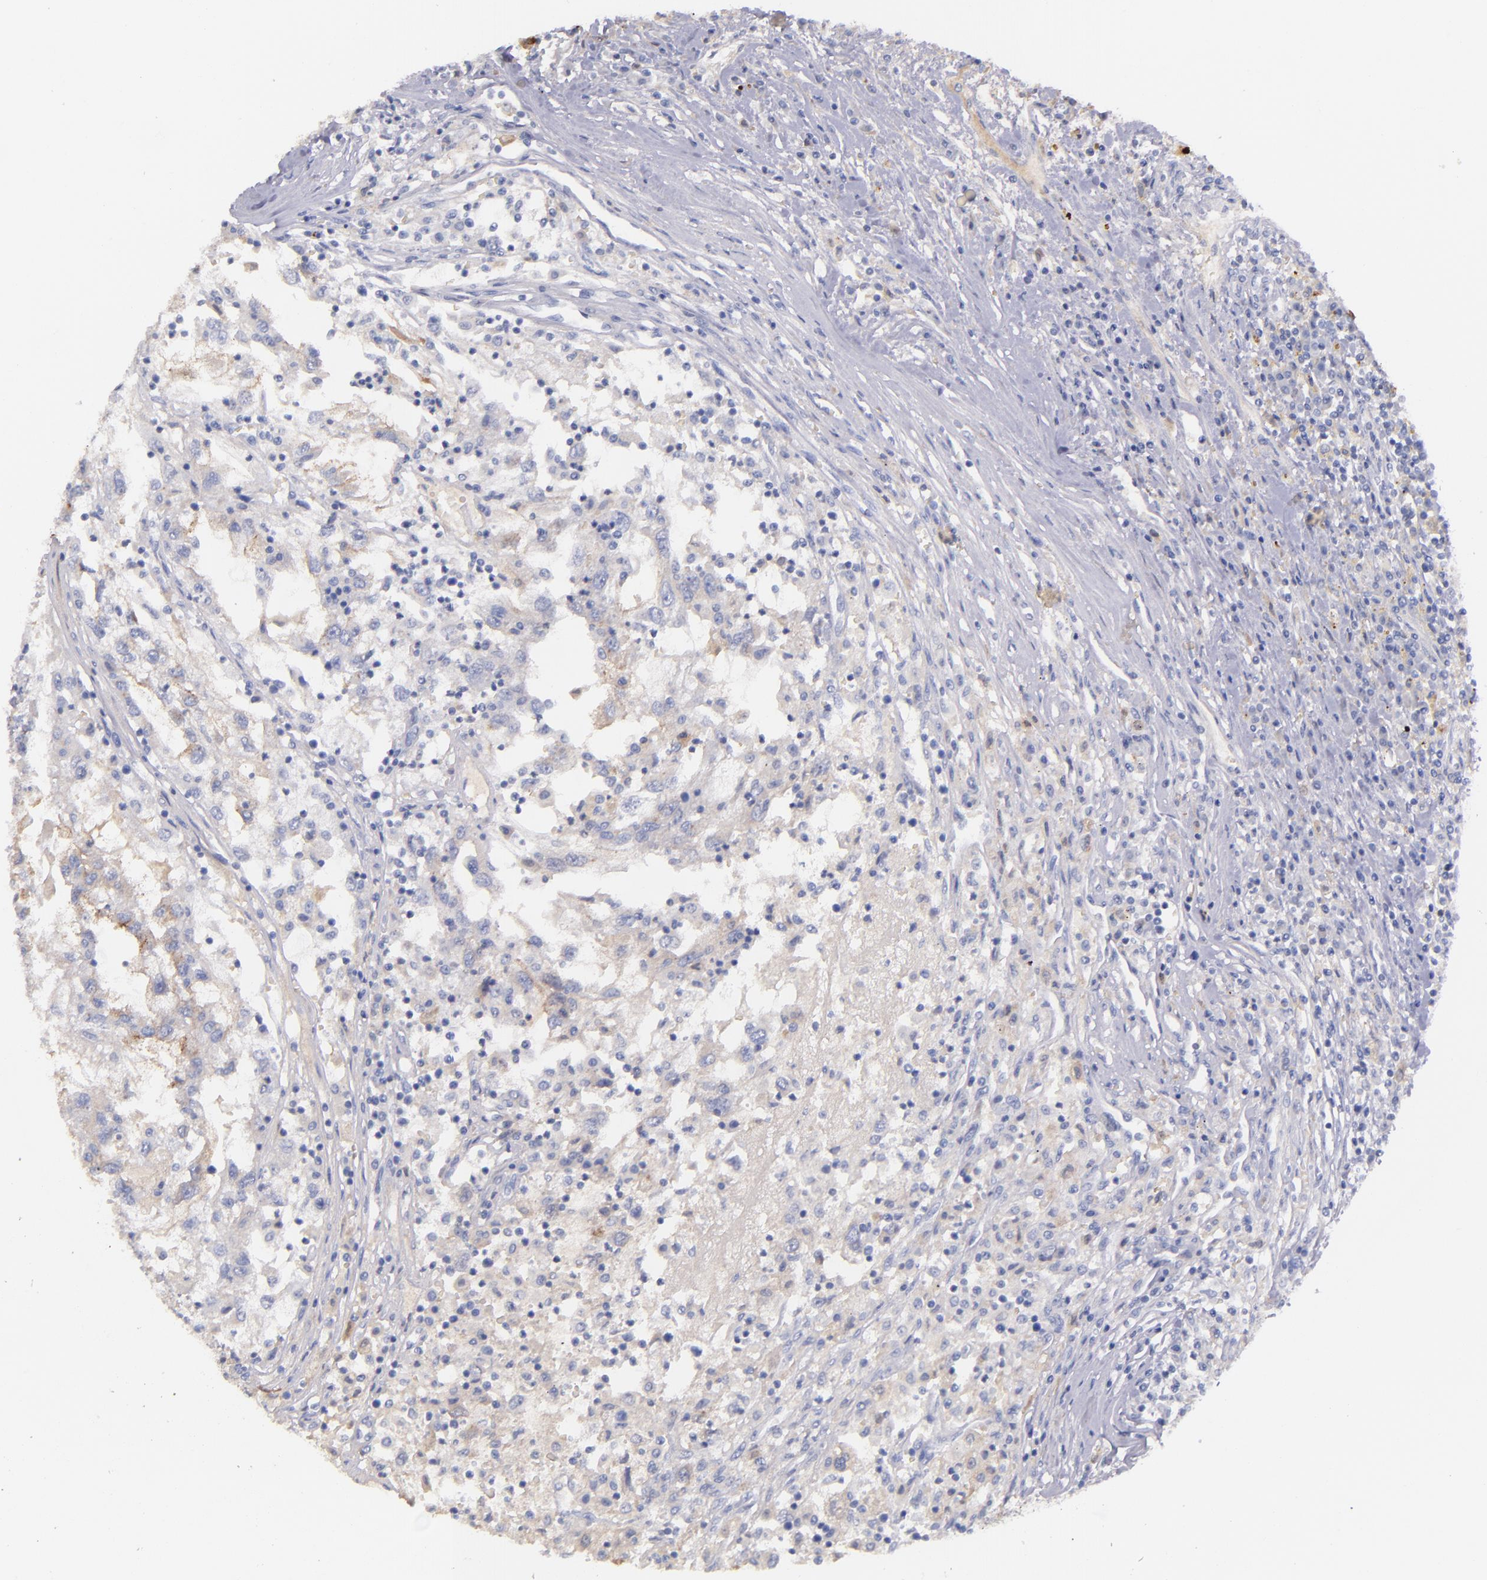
{"staining": {"intensity": "moderate", "quantity": ">75%", "location": "cytoplasmic/membranous"}, "tissue": "renal cancer", "cell_type": "Tumor cells", "image_type": "cancer", "snomed": [{"axis": "morphology", "description": "Normal tissue, NOS"}, {"axis": "morphology", "description": "Adenocarcinoma, NOS"}, {"axis": "topography", "description": "Kidney"}], "caption": "An IHC micrograph of tumor tissue is shown. Protein staining in brown shows moderate cytoplasmic/membranous positivity in renal adenocarcinoma within tumor cells. (DAB (3,3'-diaminobenzidine) IHC, brown staining for protein, blue staining for nuclei).", "gene": "KNG1", "patient": {"sex": "male", "age": 71}}